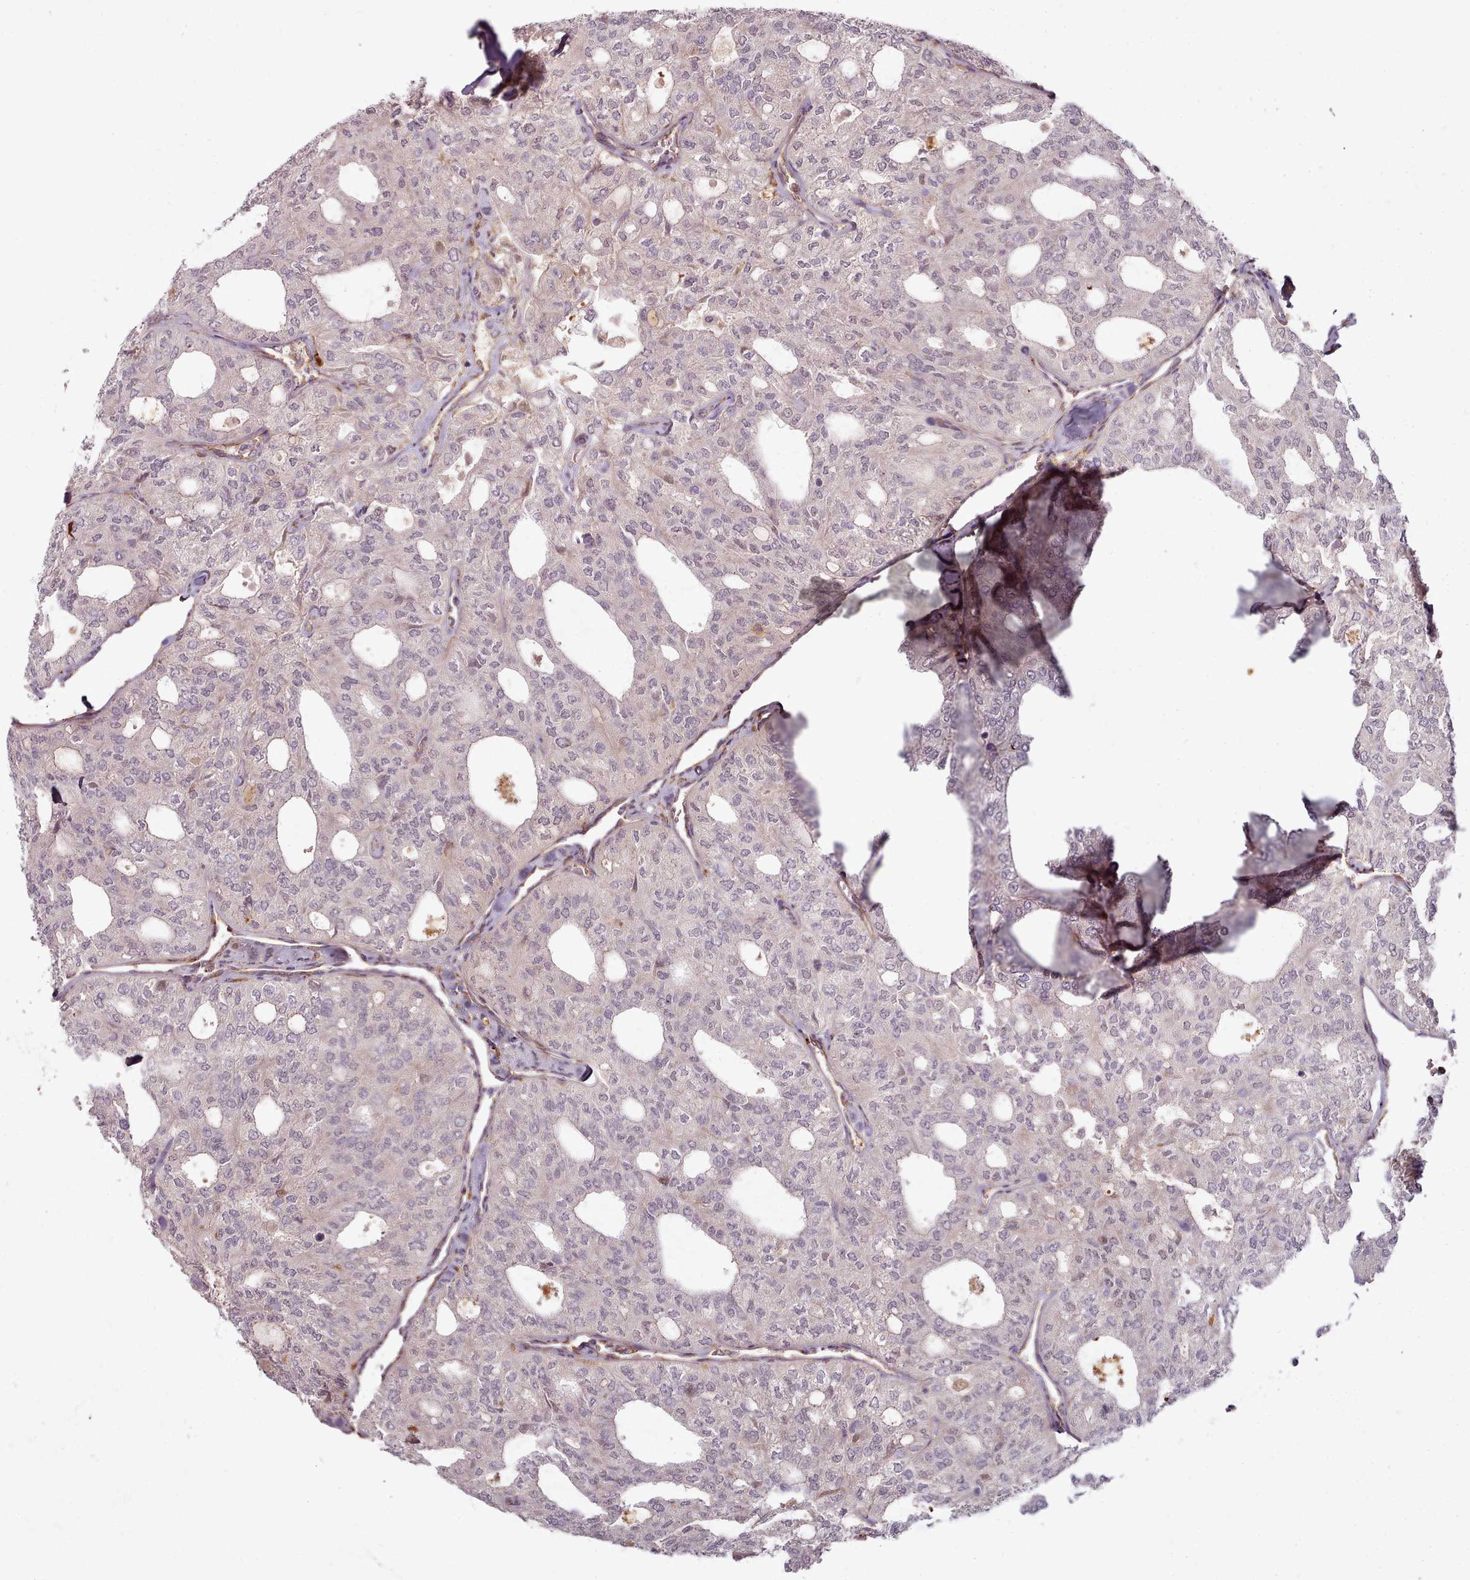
{"staining": {"intensity": "weak", "quantity": "<25%", "location": "nuclear"}, "tissue": "thyroid cancer", "cell_type": "Tumor cells", "image_type": "cancer", "snomed": [{"axis": "morphology", "description": "Follicular adenoma carcinoma, NOS"}, {"axis": "topography", "description": "Thyroid gland"}], "caption": "Thyroid cancer (follicular adenoma carcinoma) was stained to show a protein in brown. There is no significant staining in tumor cells. (DAB (3,3'-diaminobenzidine) immunohistochemistry with hematoxylin counter stain).", "gene": "C1QTNF5", "patient": {"sex": "male", "age": 75}}